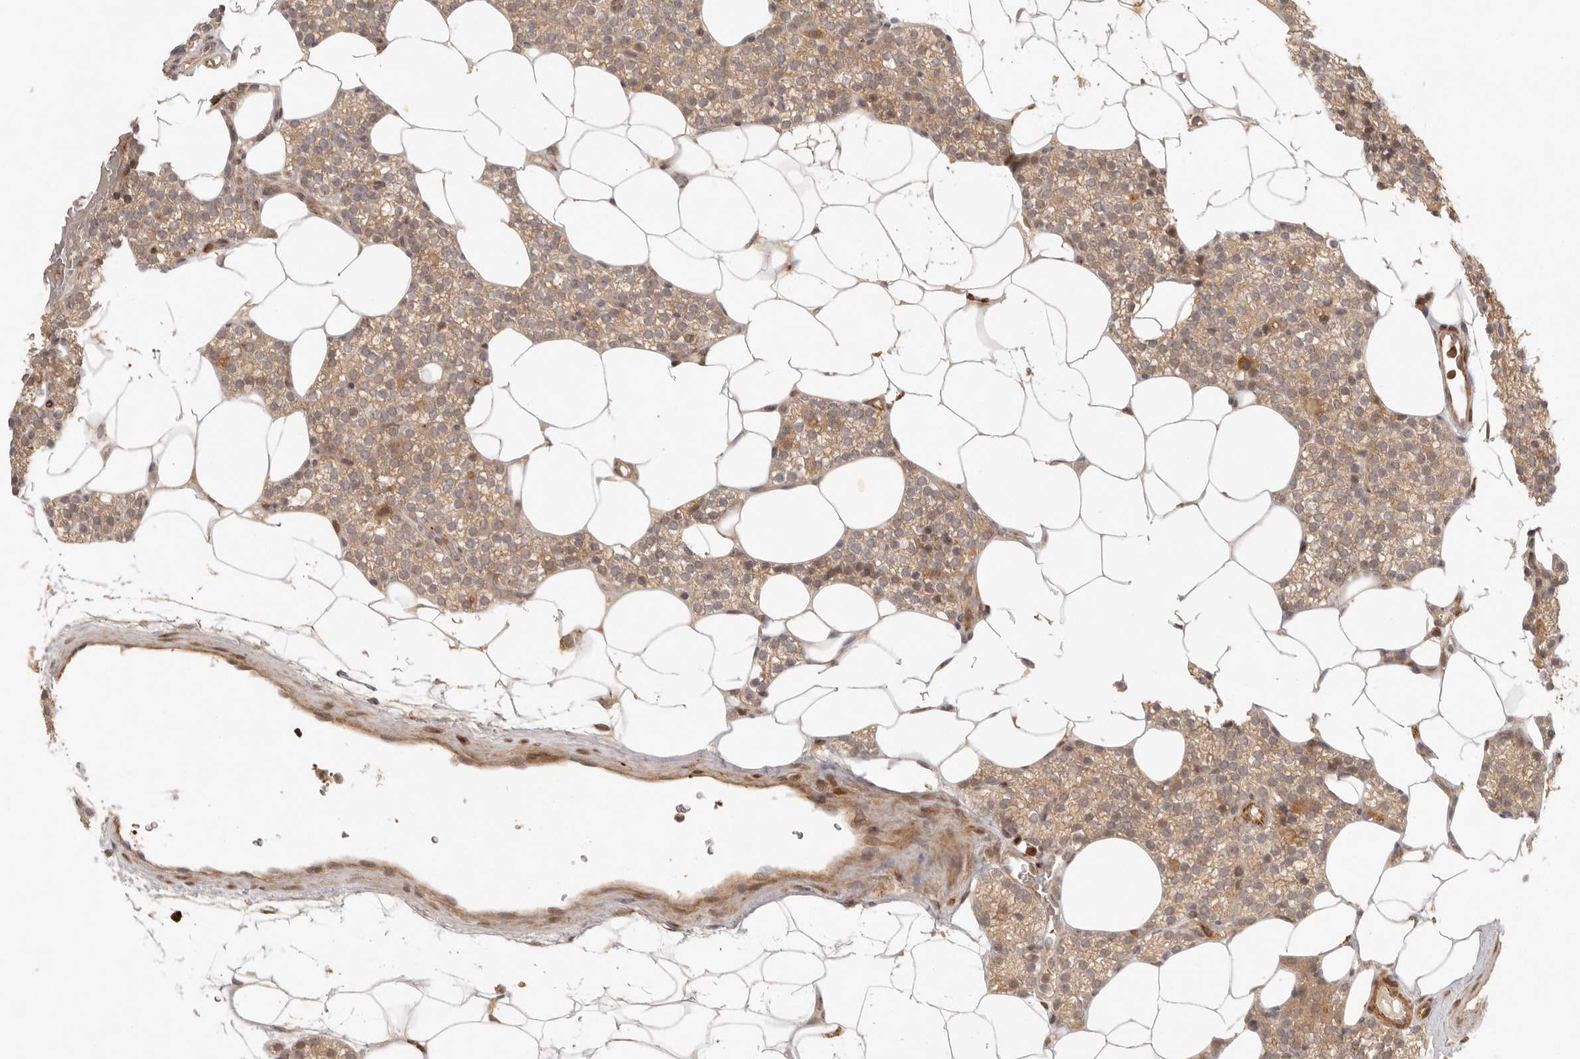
{"staining": {"intensity": "moderate", "quantity": ">75%", "location": "cytoplasmic/membranous"}, "tissue": "parathyroid gland", "cell_type": "Glandular cells", "image_type": "normal", "snomed": [{"axis": "morphology", "description": "Normal tissue, NOS"}, {"axis": "topography", "description": "Parathyroid gland"}], "caption": "Immunohistochemical staining of benign parathyroid gland demonstrates >75% levels of moderate cytoplasmic/membranous protein positivity in about >75% of glandular cells. (Brightfield microscopy of DAB IHC at high magnification).", "gene": "AHDC1", "patient": {"sex": "female", "age": 56}}